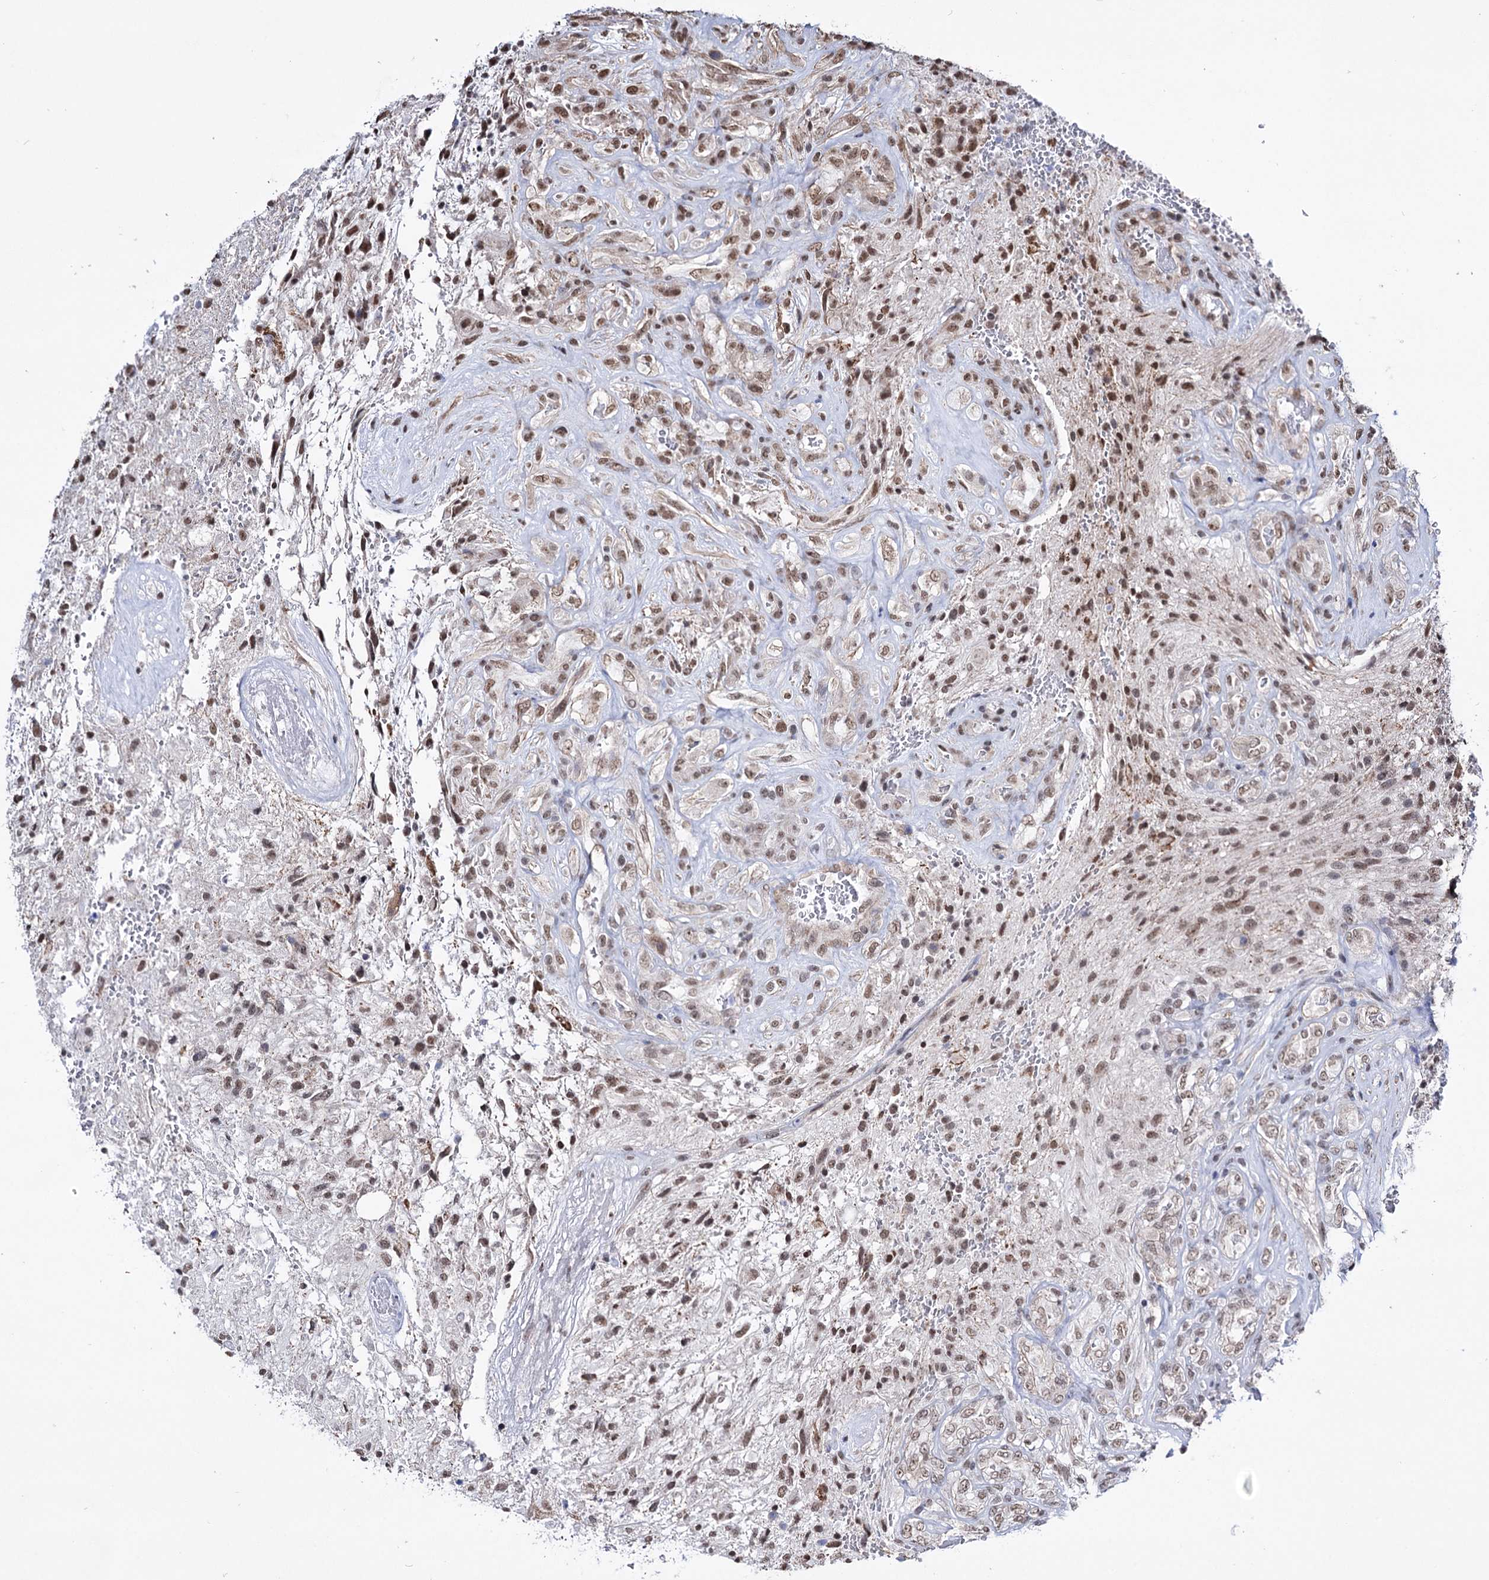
{"staining": {"intensity": "moderate", "quantity": ">75%", "location": "nuclear"}, "tissue": "glioma", "cell_type": "Tumor cells", "image_type": "cancer", "snomed": [{"axis": "morphology", "description": "Glioma, malignant, High grade"}, {"axis": "topography", "description": "Brain"}], "caption": "Immunohistochemical staining of malignant glioma (high-grade) displays medium levels of moderate nuclear protein staining in about >75% of tumor cells. Nuclei are stained in blue.", "gene": "ABHD10", "patient": {"sex": "male", "age": 56}}